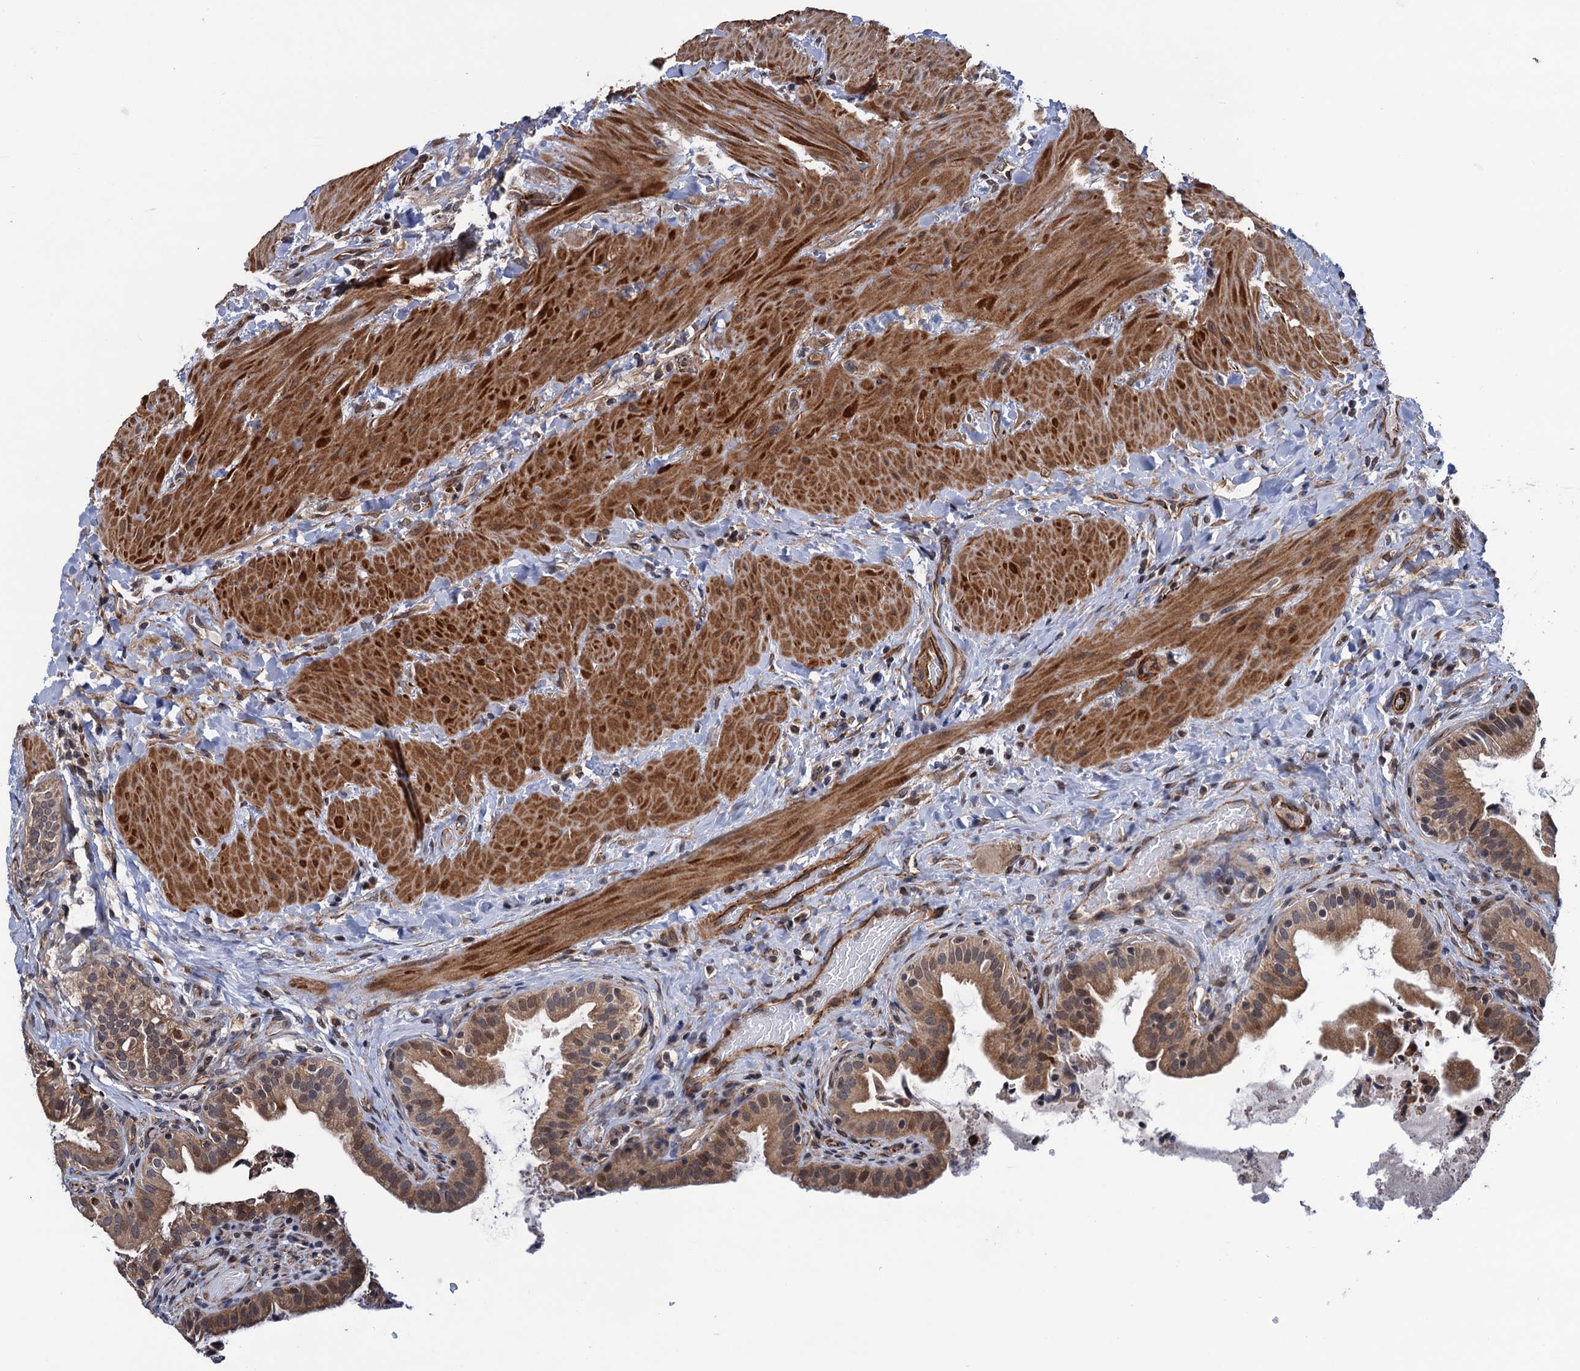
{"staining": {"intensity": "moderate", "quantity": ">75%", "location": "cytoplasmic/membranous,nuclear"}, "tissue": "gallbladder", "cell_type": "Glandular cells", "image_type": "normal", "snomed": [{"axis": "morphology", "description": "Normal tissue, NOS"}, {"axis": "topography", "description": "Gallbladder"}], "caption": "Protein analysis of unremarkable gallbladder reveals moderate cytoplasmic/membranous,nuclear positivity in about >75% of glandular cells.", "gene": "FSIP1", "patient": {"sex": "male", "age": 24}}